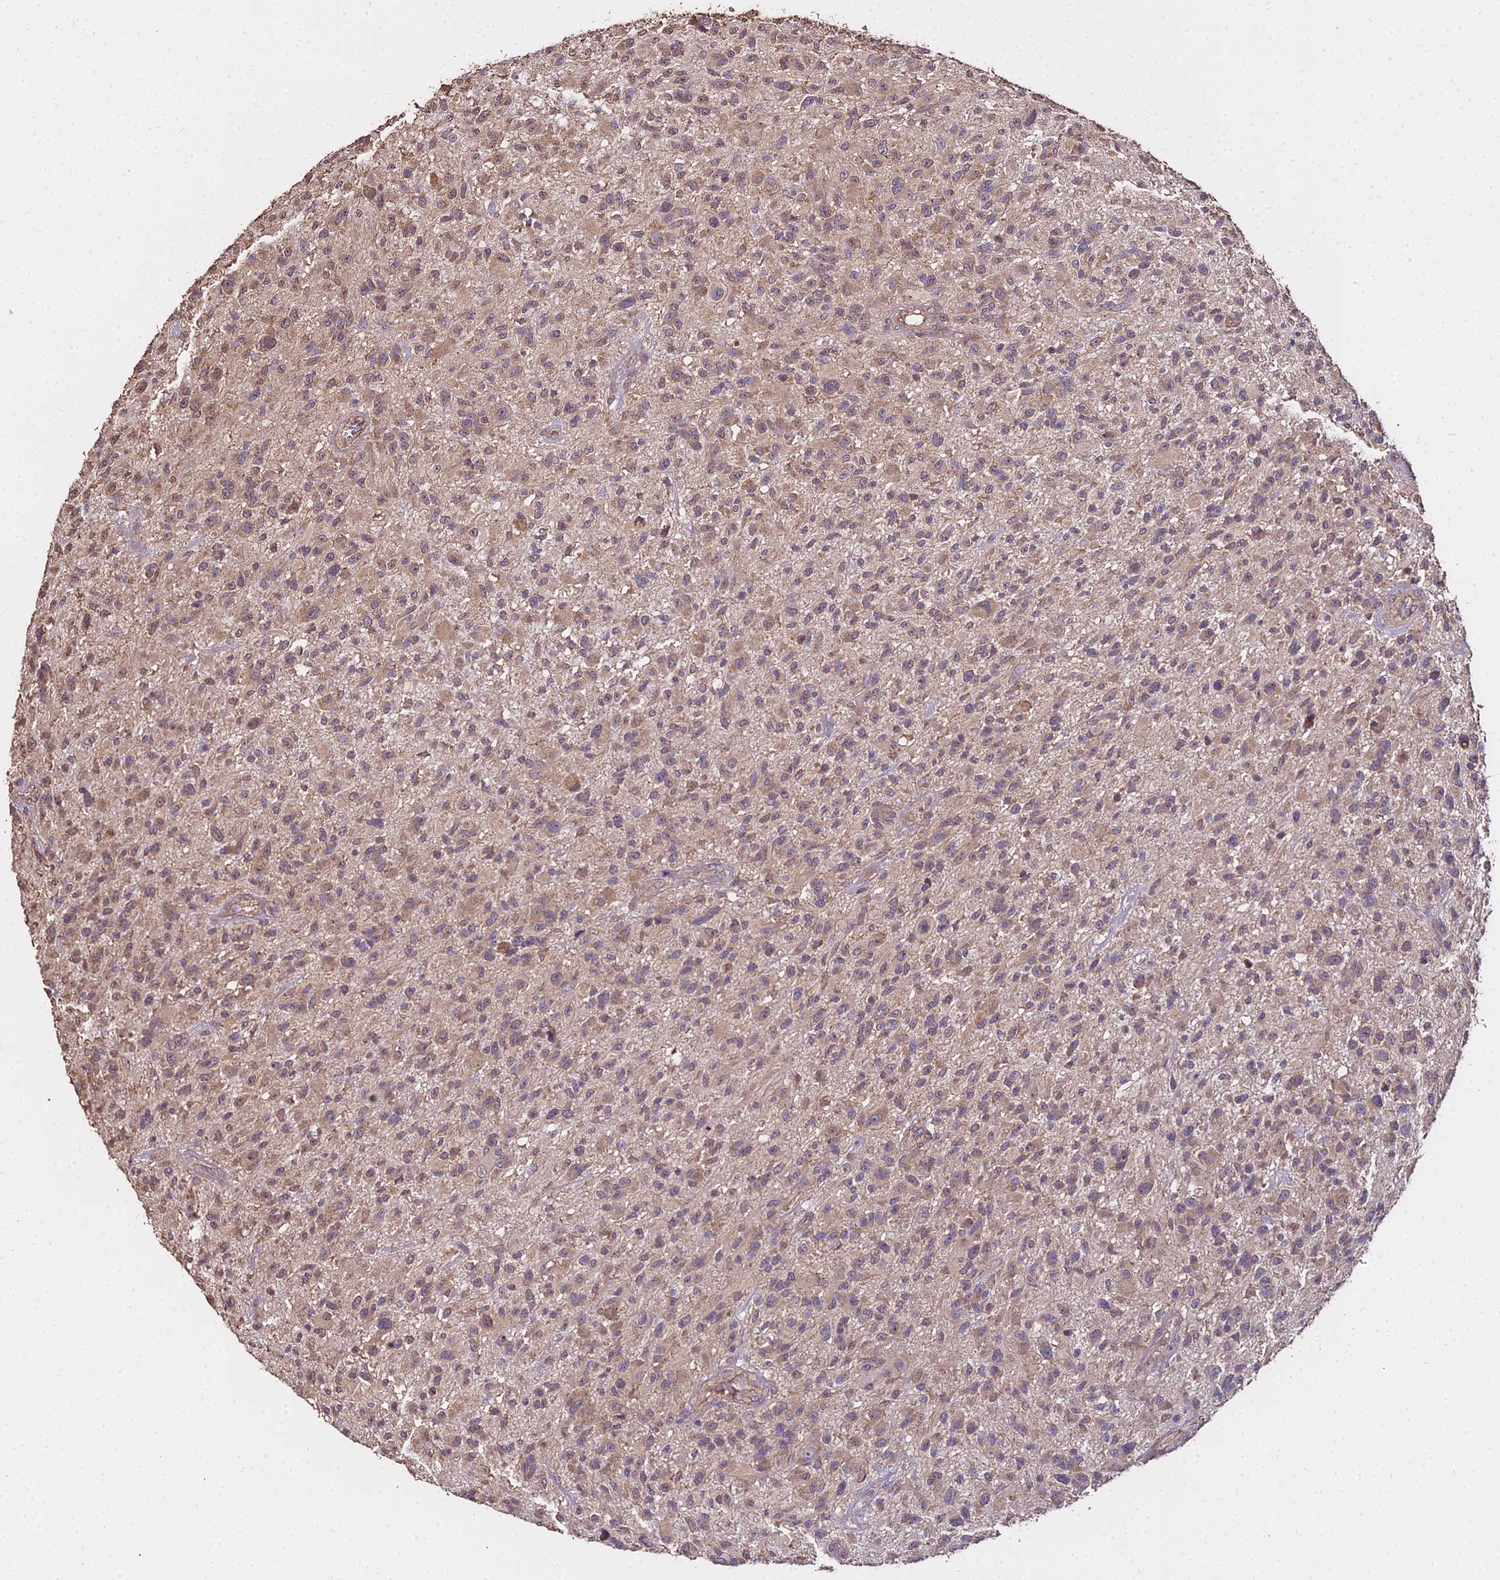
{"staining": {"intensity": "weak", "quantity": ">75%", "location": "cytoplasmic/membranous"}, "tissue": "glioma", "cell_type": "Tumor cells", "image_type": "cancer", "snomed": [{"axis": "morphology", "description": "Glioma, malignant, High grade"}, {"axis": "topography", "description": "Brain"}], "caption": "Malignant glioma (high-grade) tissue demonstrates weak cytoplasmic/membranous staining in about >75% of tumor cells, visualized by immunohistochemistry. (DAB (3,3'-diaminobenzidine) IHC, brown staining for protein, blue staining for nuclei).", "gene": "METTL13", "patient": {"sex": "male", "age": 47}}